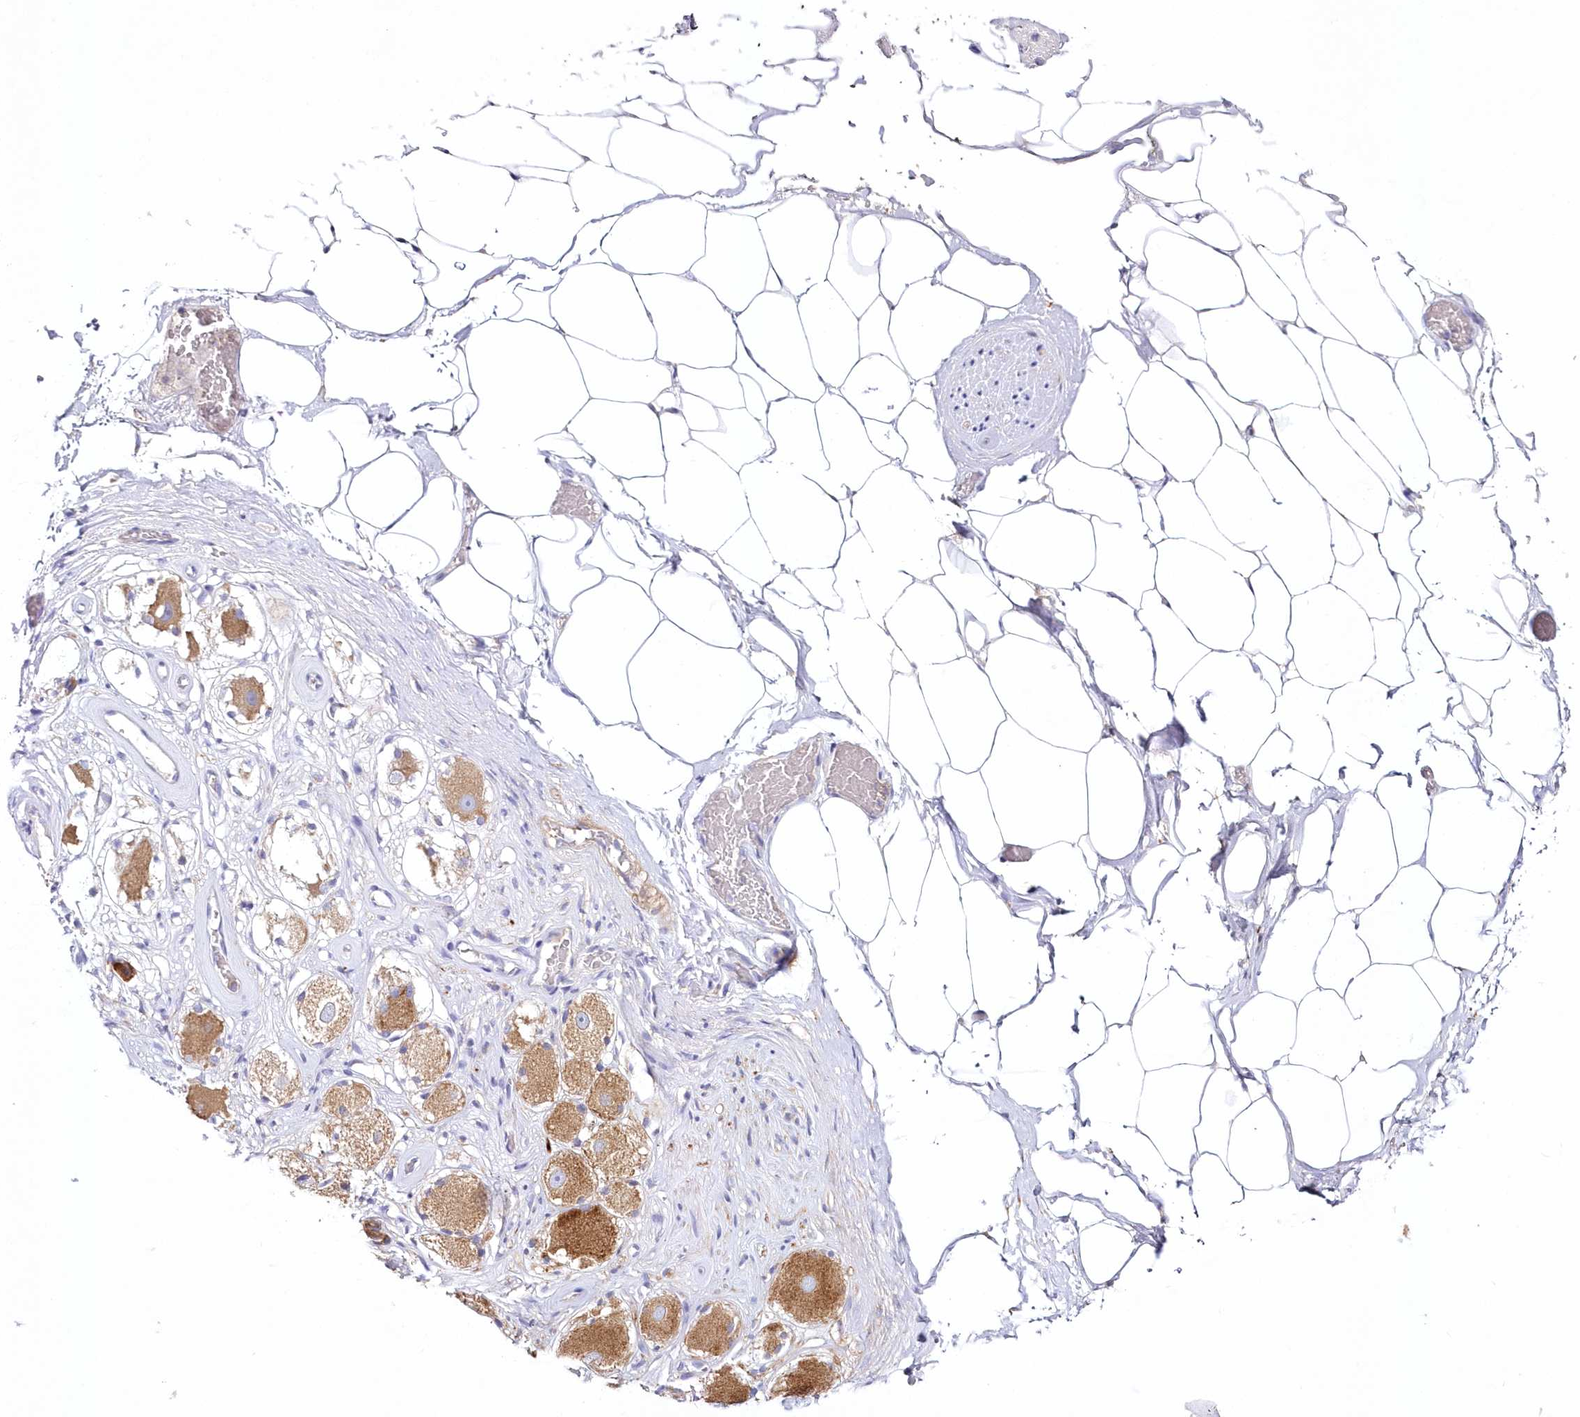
{"staining": {"intensity": "negative", "quantity": "none", "location": "none"}, "tissue": "adipose tissue", "cell_type": "Adipocytes", "image_type": "normal", "snomed": [{"axis": "morphology", "description": "Normal tissue, NOS"}, {"axis": "morphology", "description": "Adenocarcinoma, Low grade"}, {"axis": "topography", "description": "Prostate"}, {"axis": "topography", "description": "Peripheral nerve tissue"}], "caption": "Protein analysis of benign adipose tissue reveals no significant staining in adipocytes.", "gene": "ARFGEF3", "patient": {"sex": "male", "age": 63}}